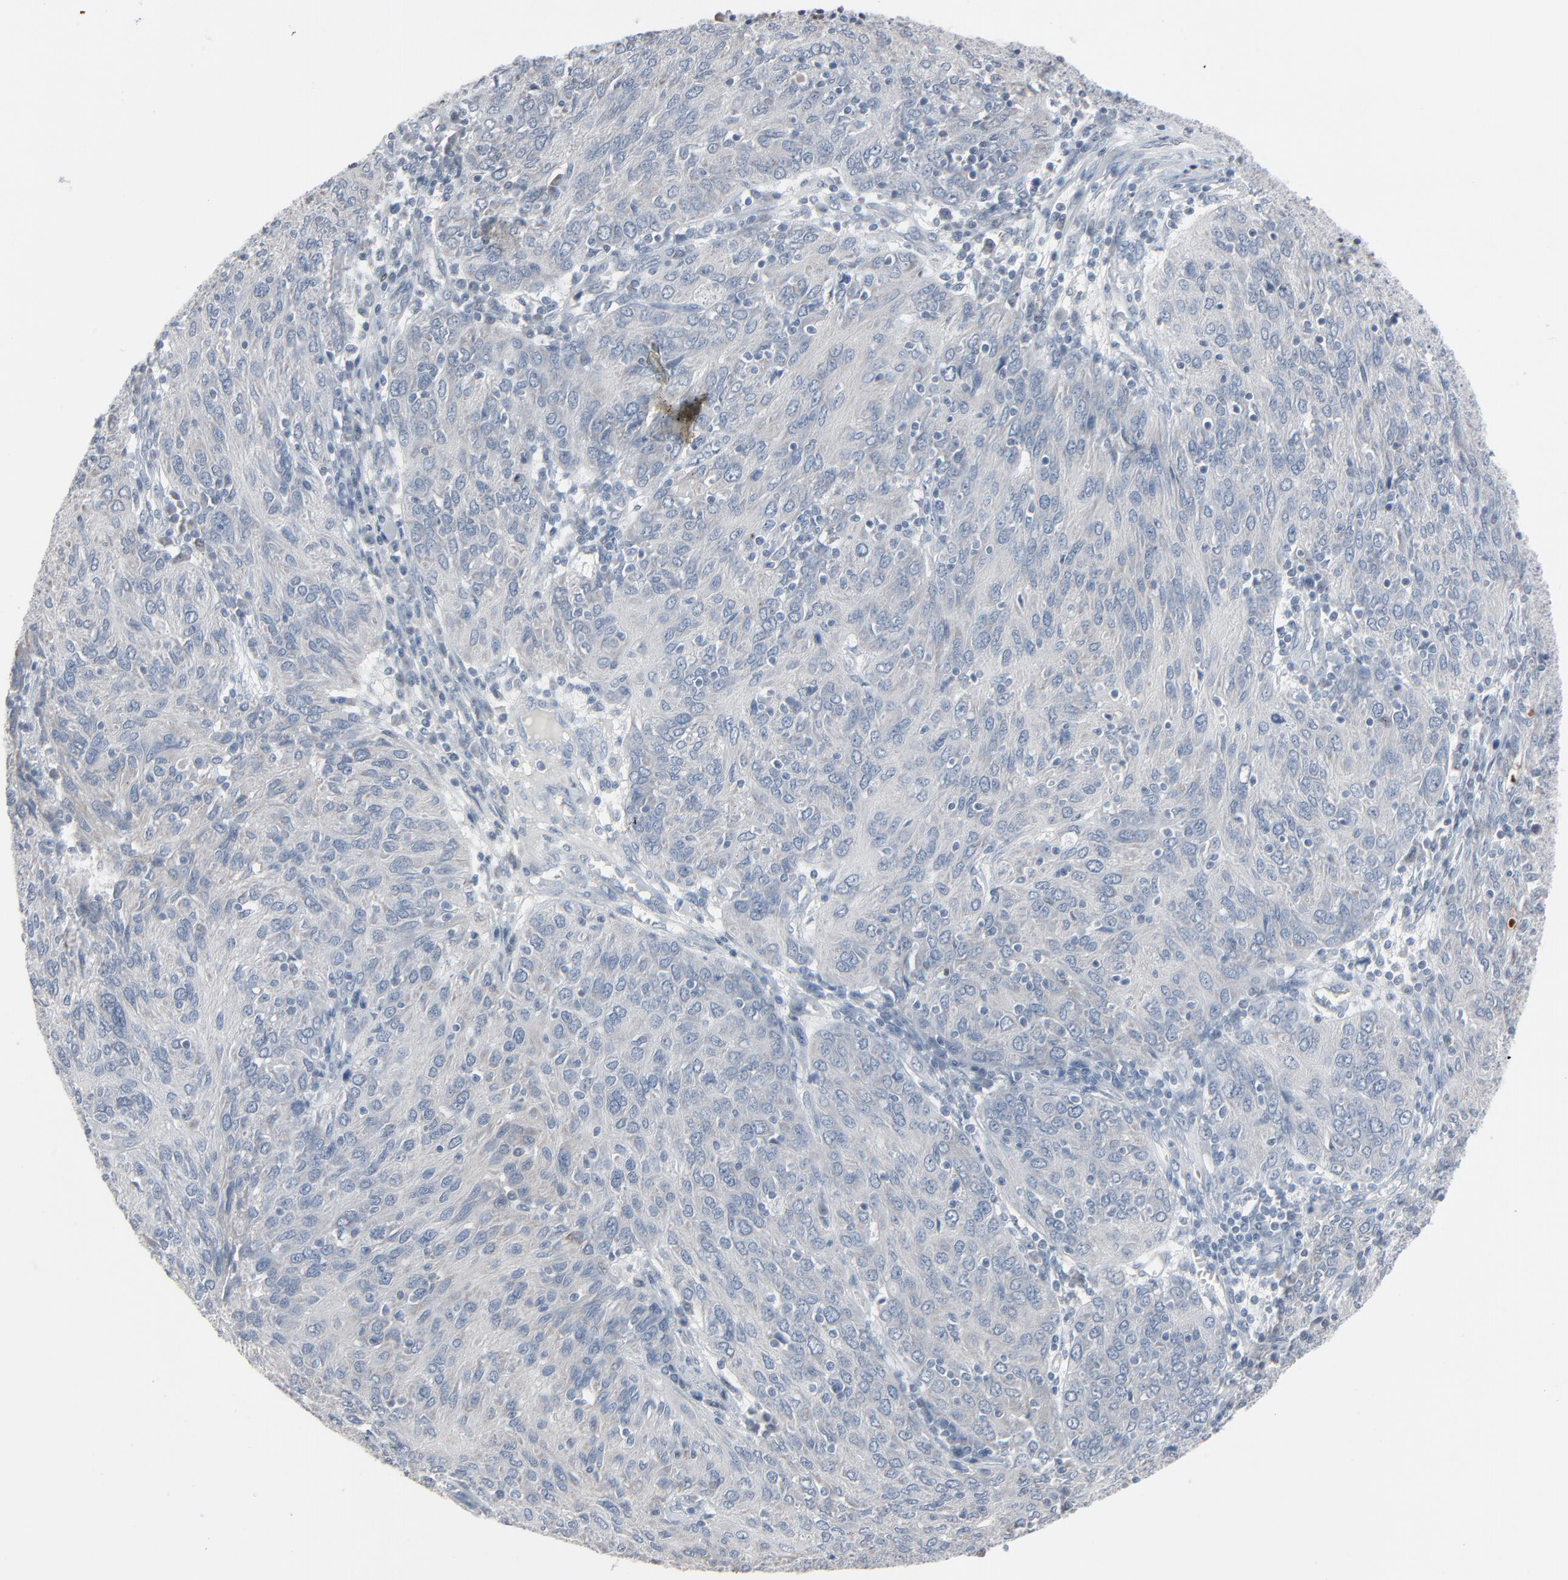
{"staining": {"intensity": "weak", "quantity": "<25%", "location": "cytoplasmic/membranous"}, "tissue": "ovarian cancer", "cell_type": "Tumor cells", "image_type": "cancer", "snomed": [{"axis": "morphology", "description": "Carcinoma, endometroid"}, {"axis": "topography", "description": "Ovary"}], "caption": "Immunohistochemistry photomicrograph of neoplastic tissue: ovarian cancer (endometroid carcinoma) stained with DAB (3,3'-diaminobenzidine) exhibits no significant protein expression in tumor cells.", "gene": "SAGE1", "patient": {"sex": "female", "age": 50}}